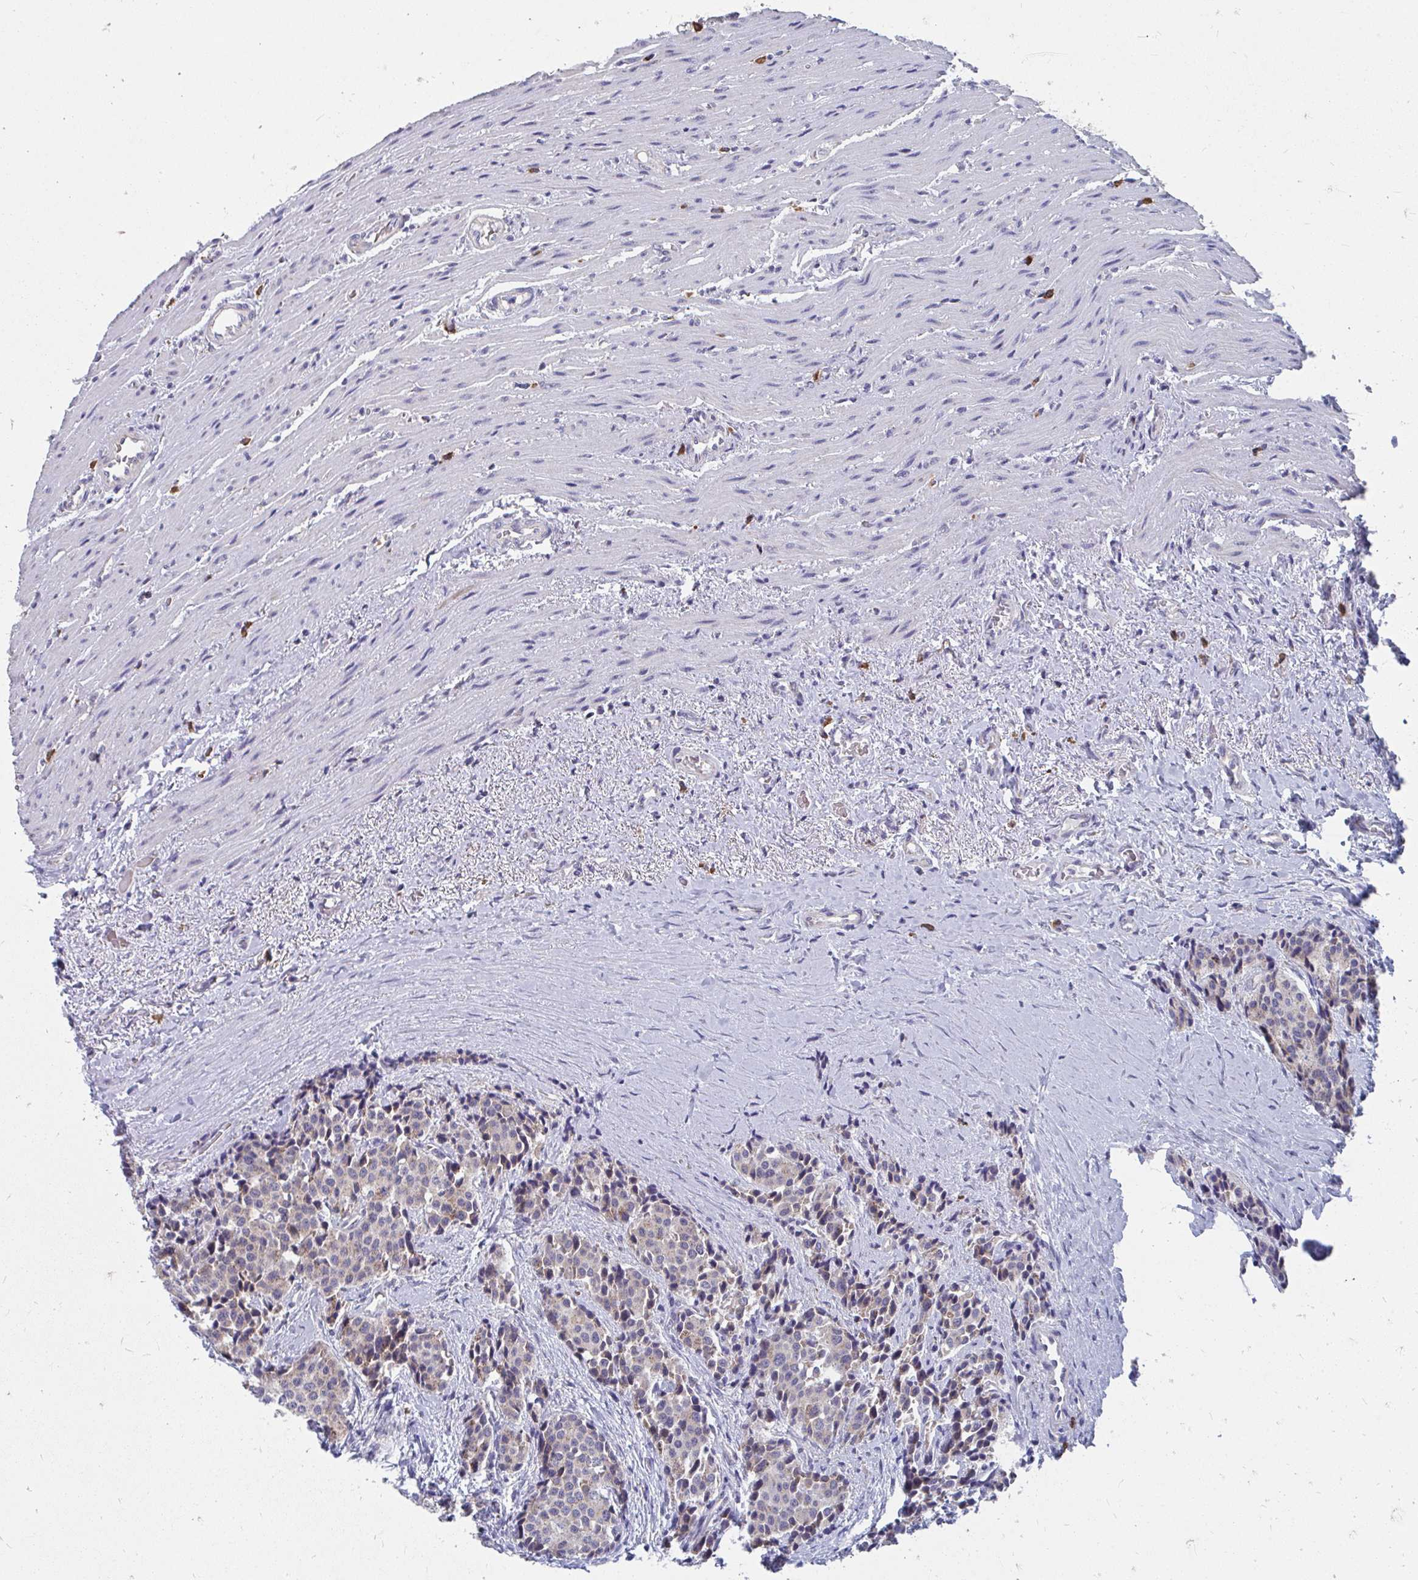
{"staining": {"intensity": "weak", "quantity": "25%-75%", "location": "cytoplasmic/membranous"}, "tissue": "carcinoid", "cell_type": "Tumor cells", "image_type": "cancer", "snomed": [{"axis": "morphology", "description": "Carcinoid, malignant, NOS"}, {"axis": "topography", "description": "Small intestine"}], "caption": "This photomicrograph demonstrates carcinoid (malignant) stained with immunohistochemistry to label a protein in brown. The cytoplasmic/membranous of tumor cells show weak positivity for the protein. Nuclei are counter-stained blue.", "gene": "PABIR3", "patient": {"sex": "male", "age": 73}}